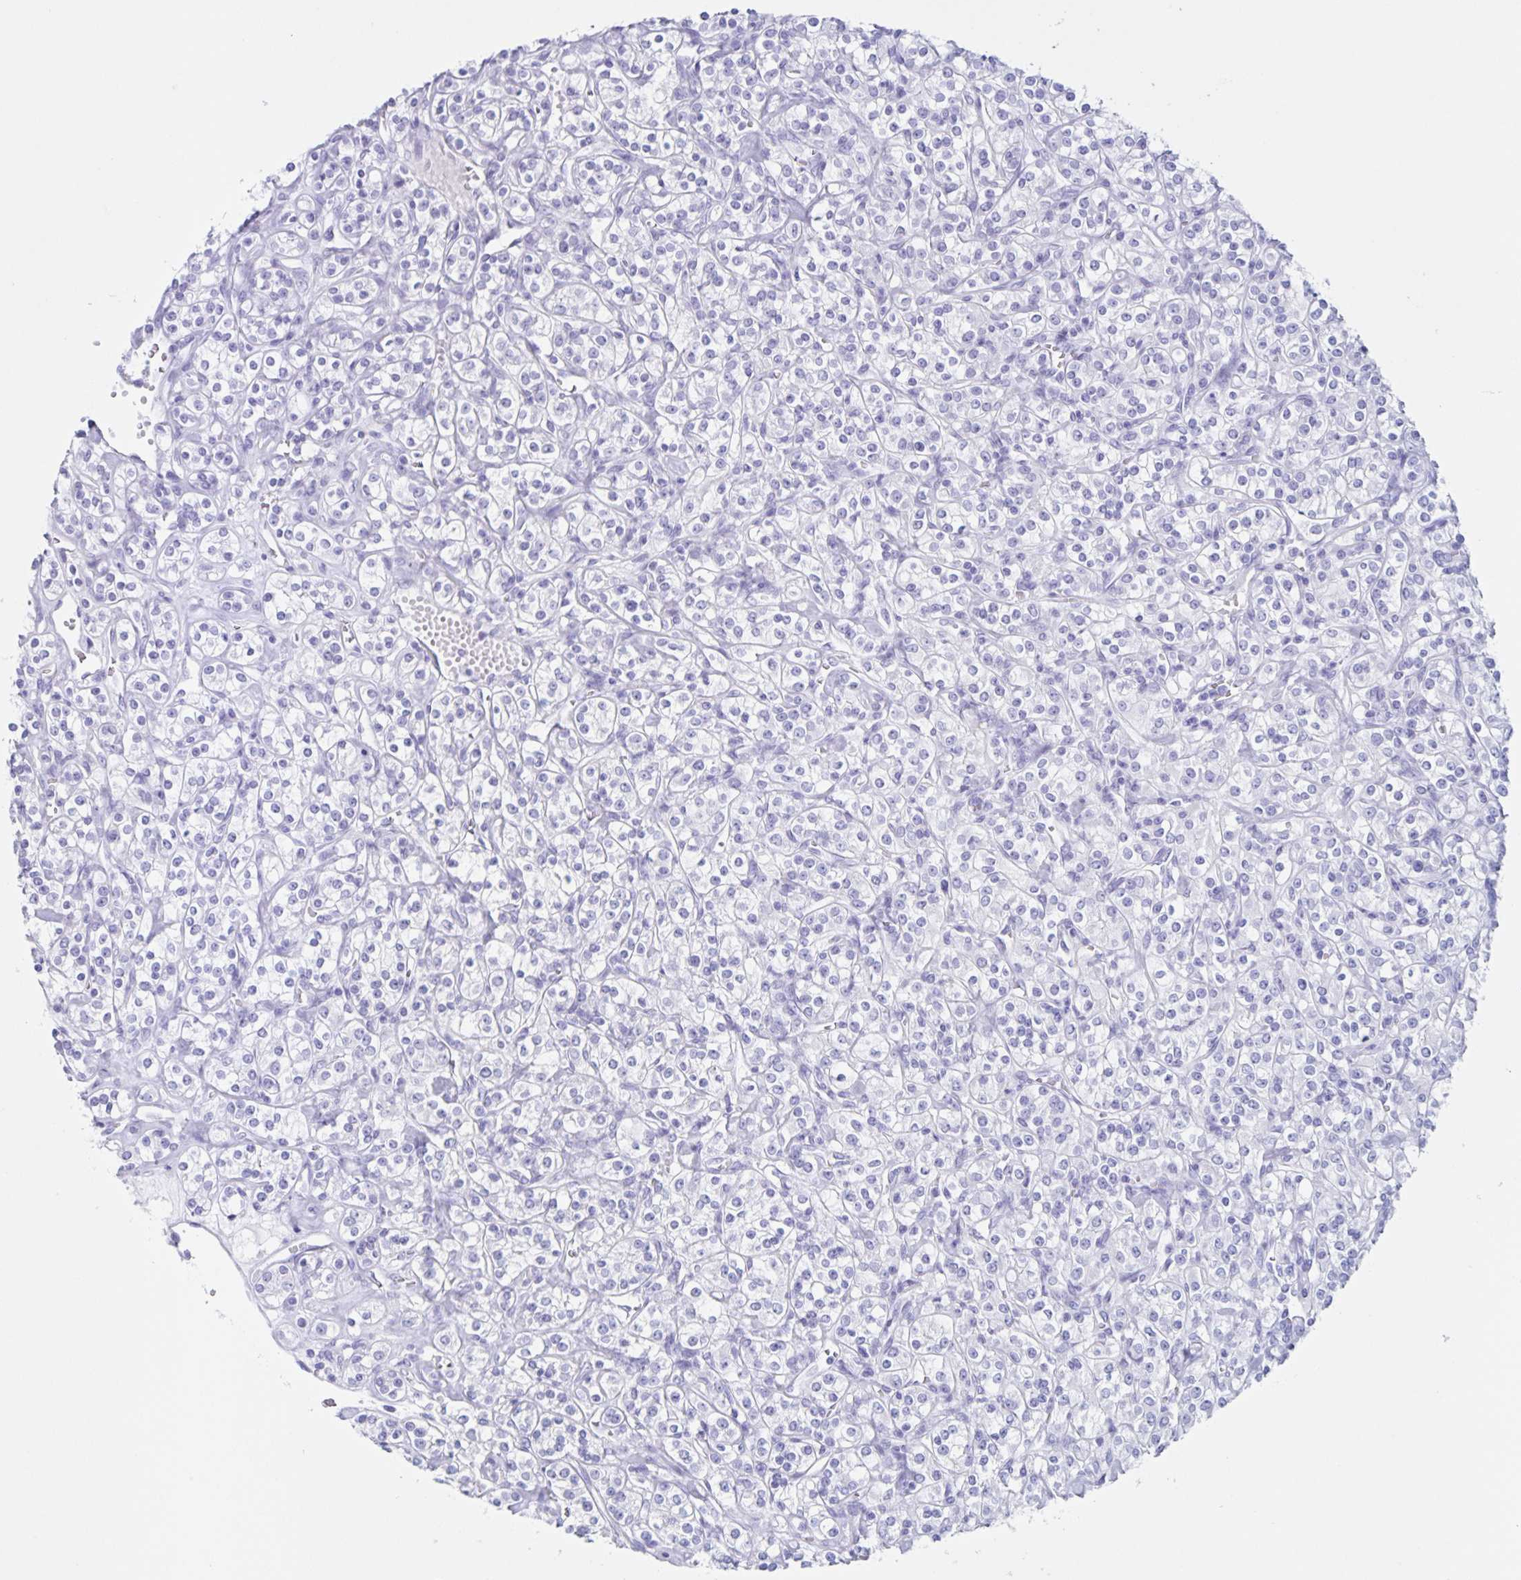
{"staining": {"intensity": "negative", "quantity": "none", "location": "none"}, "tissue": "renal cancer", "cell_type": "Tumor cells", "image_type": "cancer", "snomed": [{"axis": "morphology", "description": "Adenocarcinoma, NOS"}, {"axis": "topography", "description": "Kidney"}], "caption": "IHC of human adenocarcinoma (renal) demonstrates no expression in tumor cells. Nuclei are stained in blue.", "gene": "C12orf56", "patient": {"sex": "male", "age": 77}}